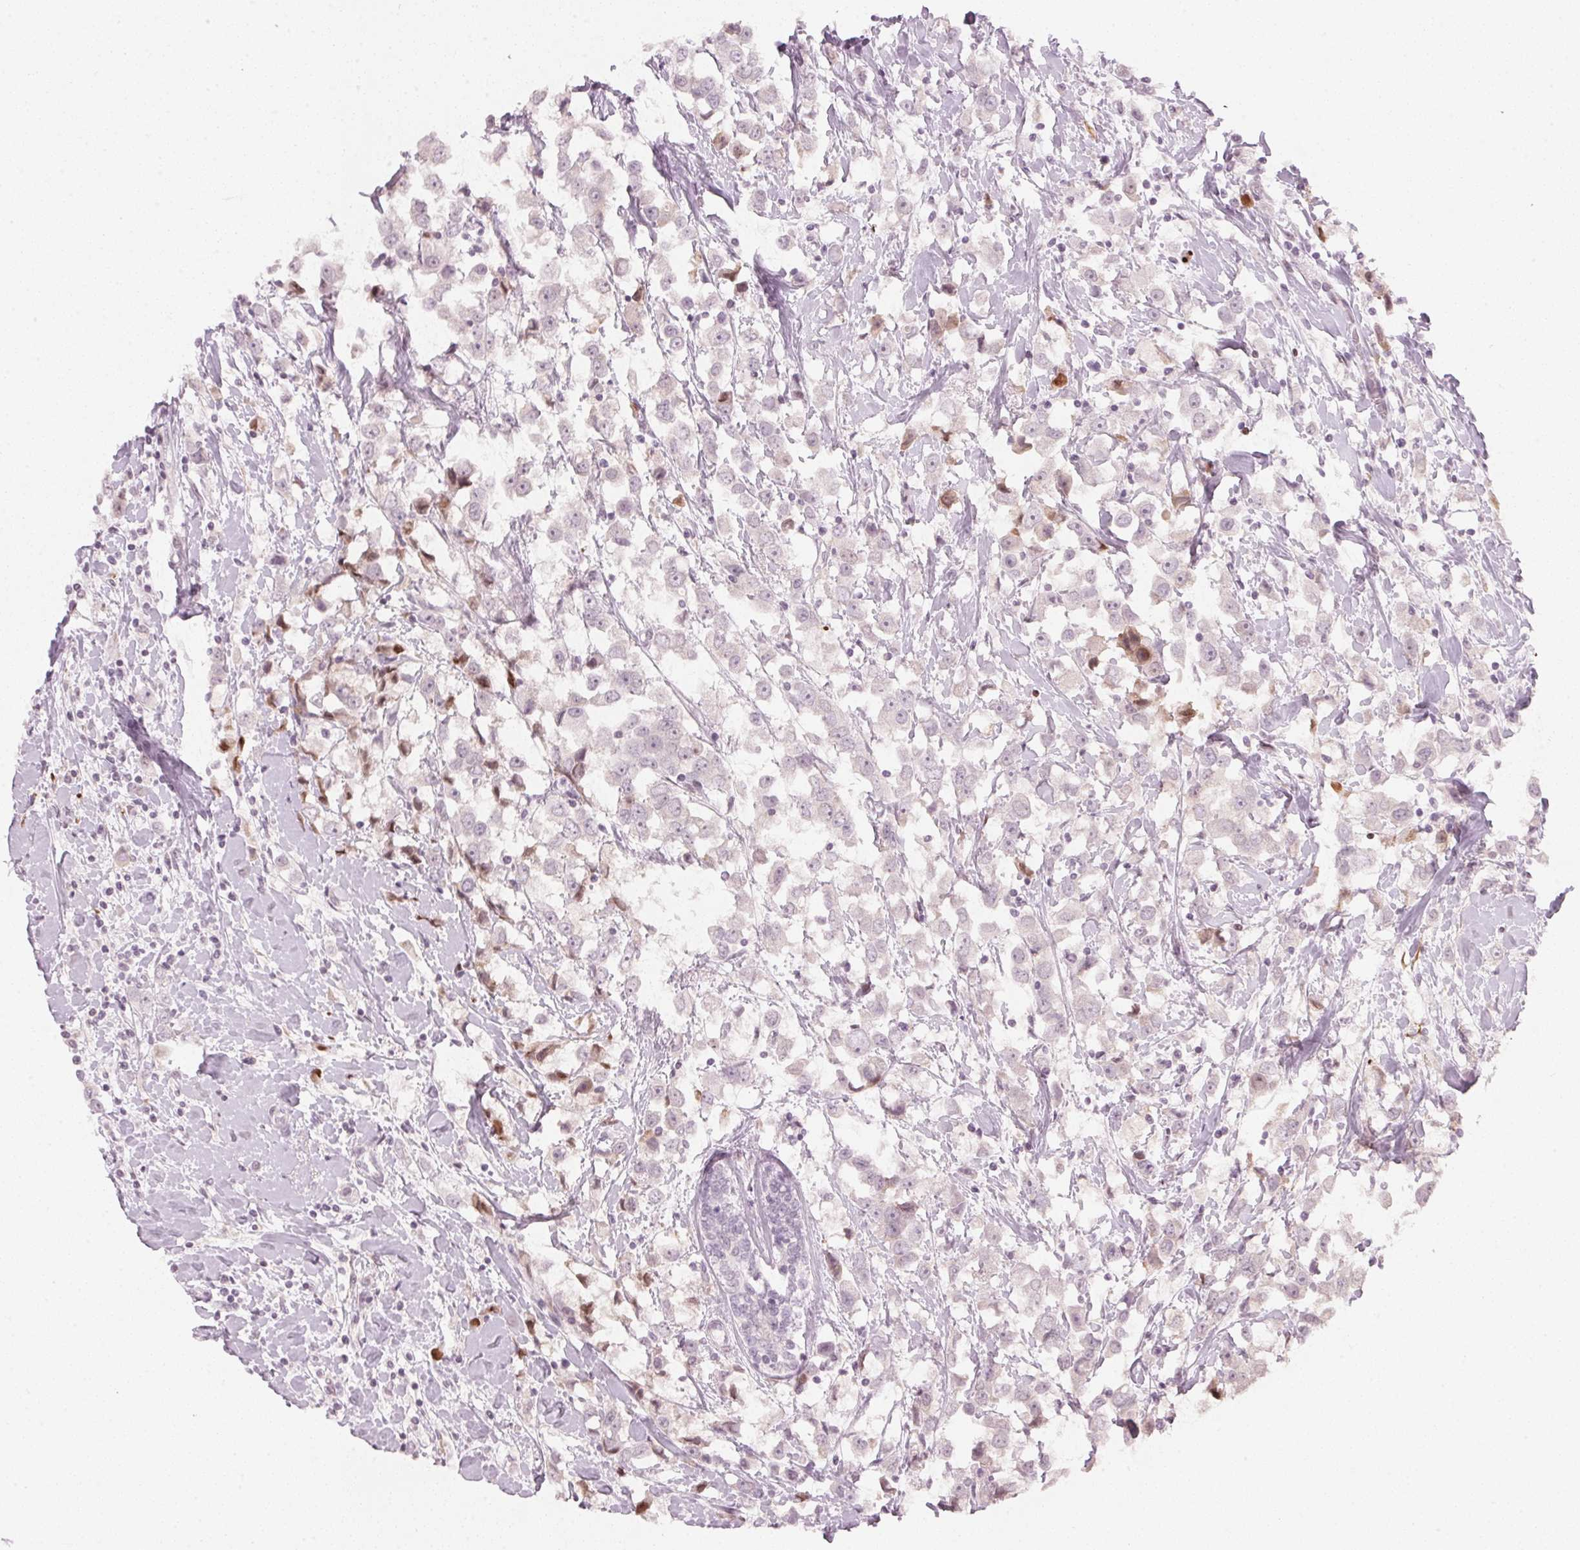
{"staining": {"intensity": "negative", "quantity": "none", "location": "none"}, "tissue": "breast cancer", "cell_type": "Tumor cells", "image_type": "cancer", "snomed": [{"axis": "morphology", "description": "Duct carcinoma"}, {"axis": "topography", "description": "Breast"}], "caption": "IHC histopathology image of neoplastic tissue: breast cancer (invasive ductal carcinoma) stained with DAB (3,3'-diaminobenzidine) reveals no significant protein expression in tumor cells.", "gene": "SFRP4", "patient": {"sex": "female", "age": 61}}